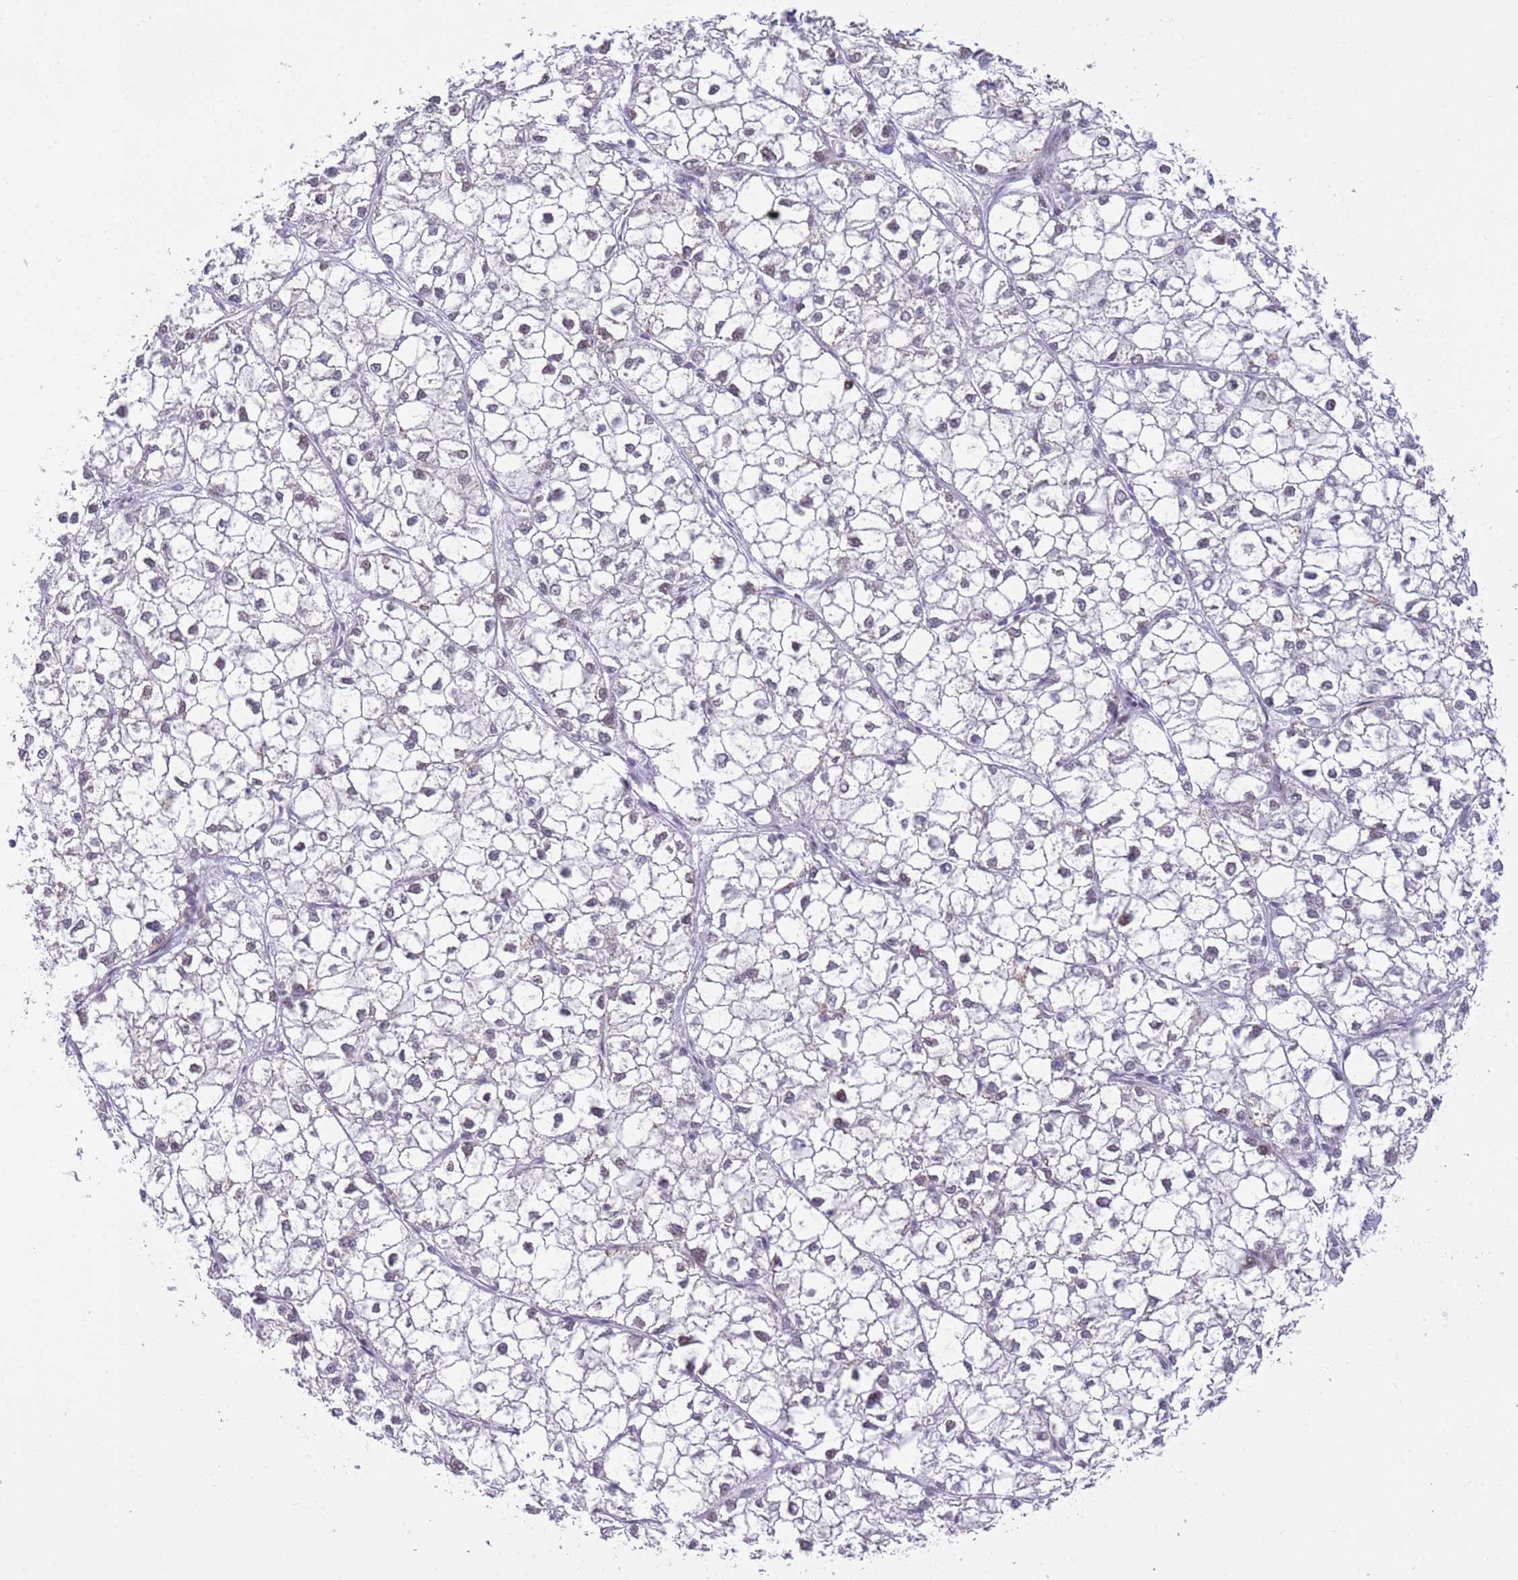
{"staining": {"intensity": "negative", "quantity": "none", "location": "none"}, "tissue": "liver cancer", "cell_type": "Tumor cells", "image_type": "cancer", "snomed": [{"axis": "morphology", "description": "Carcinoma, Hepatocellular, NOS"}, {"axis": "topography", "description": "Liver"}], "caption": "This is an immunohistochemistry (IHC) photomicrograph of human liver hepatocellular carcinoma. There is no positivity in tumor cells.", "gene": "RFX1", "patient": {"sex": "female", "age": 43}}